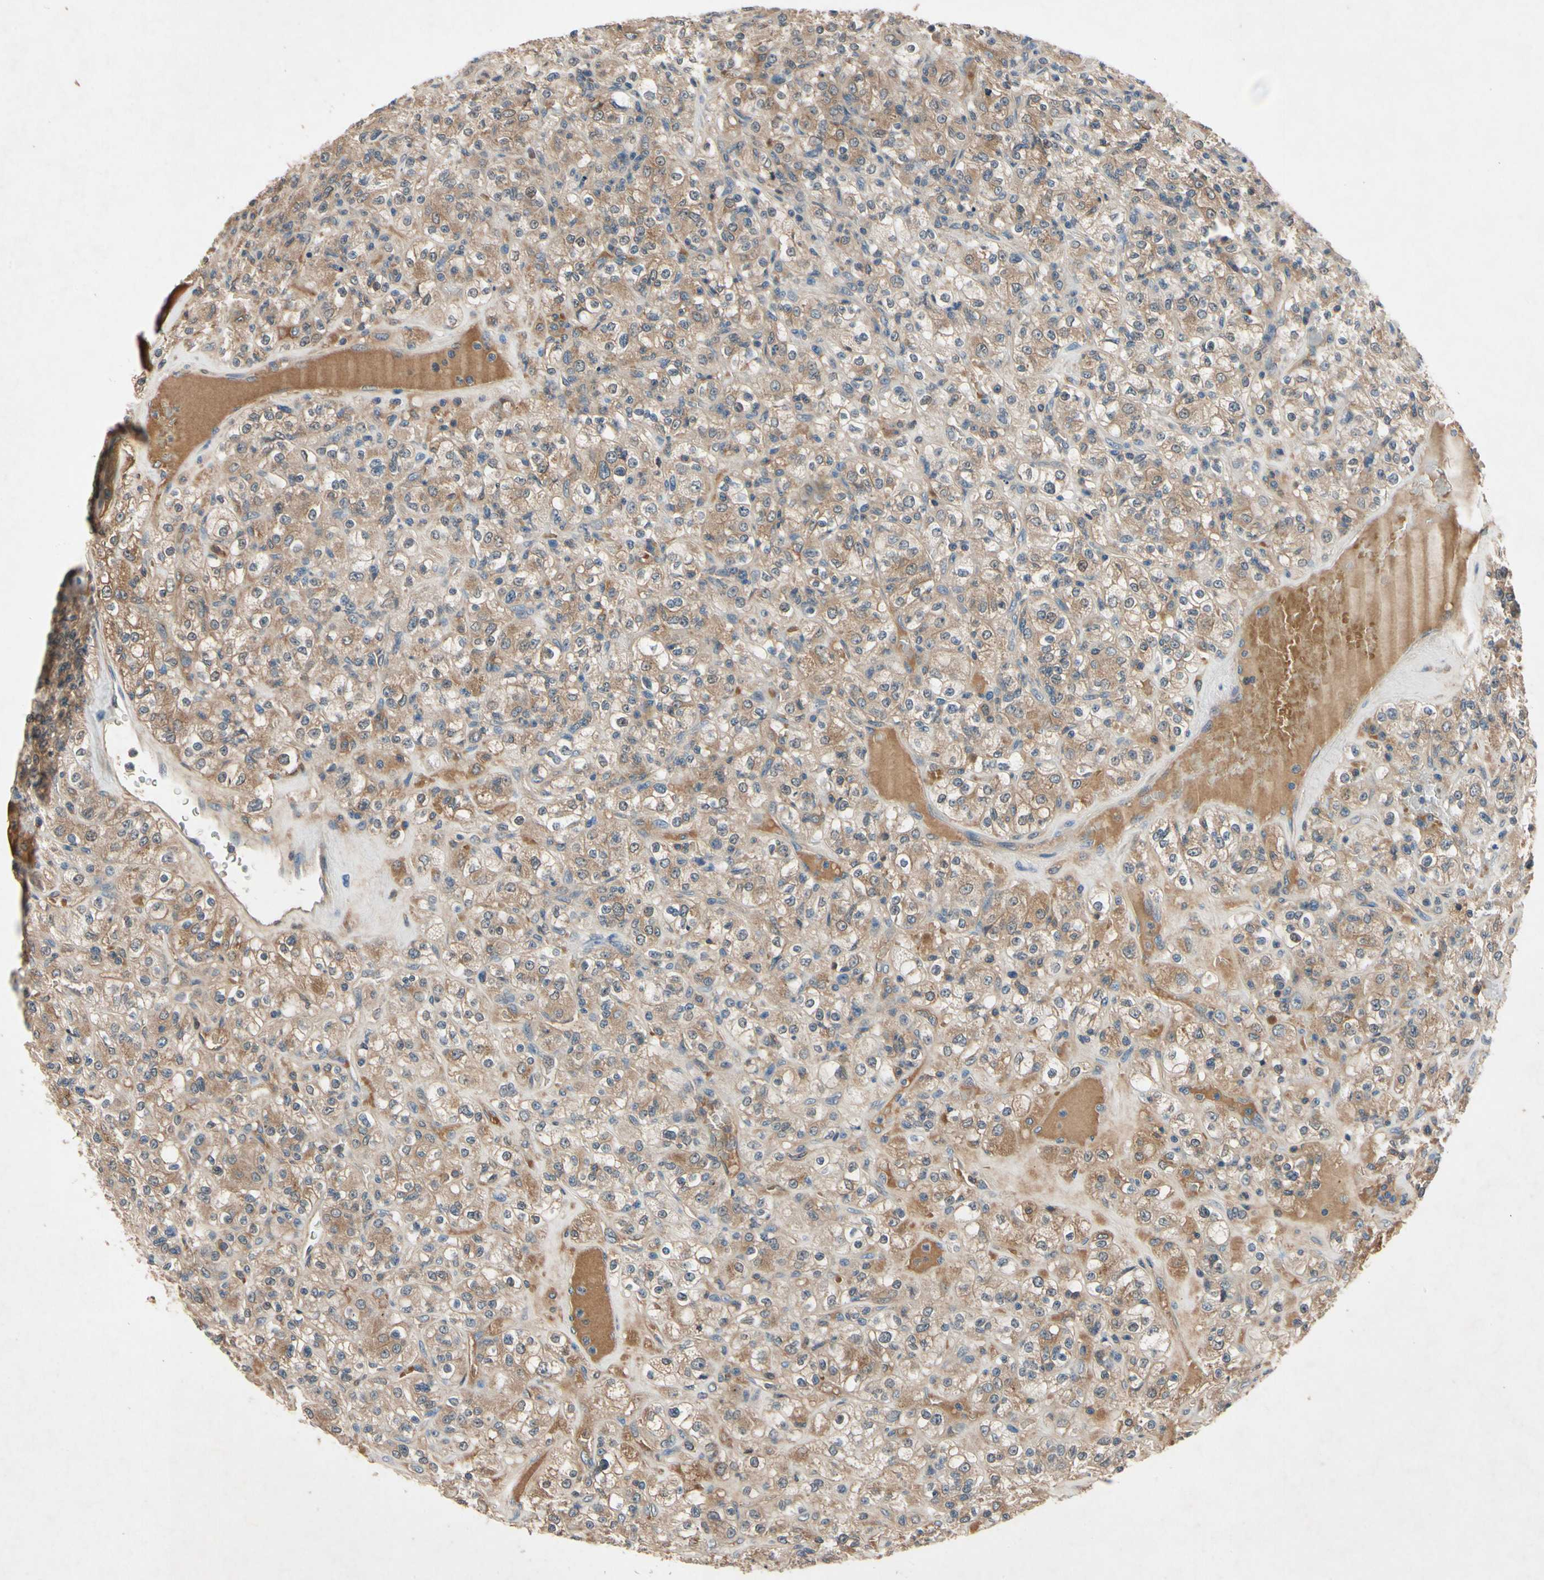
{"staining": {"intensity": "weak", "quantity": ">75%", "location": "cytoplasmic/membranous"}, "tissue": "renal cancer", "cell_type": "Tumor cells", "image_type": "cancer", "snomed": [{"axis": "morphology", "description": "Normal tissue, NOS"}, {"axis": "morphology", "description": "Adenocarcinoma, NOS"}, {"axis": "topography", "description": "Kidney"}], "caption": "Brown immunohistochemical staining in renal adenocarcinoma demonstrates weak cytoplasmic/membranous staining in approximately >75% of tumor cells.", "gene": "IL1RL1", "patient": {"sex": "female", "age": 72}}